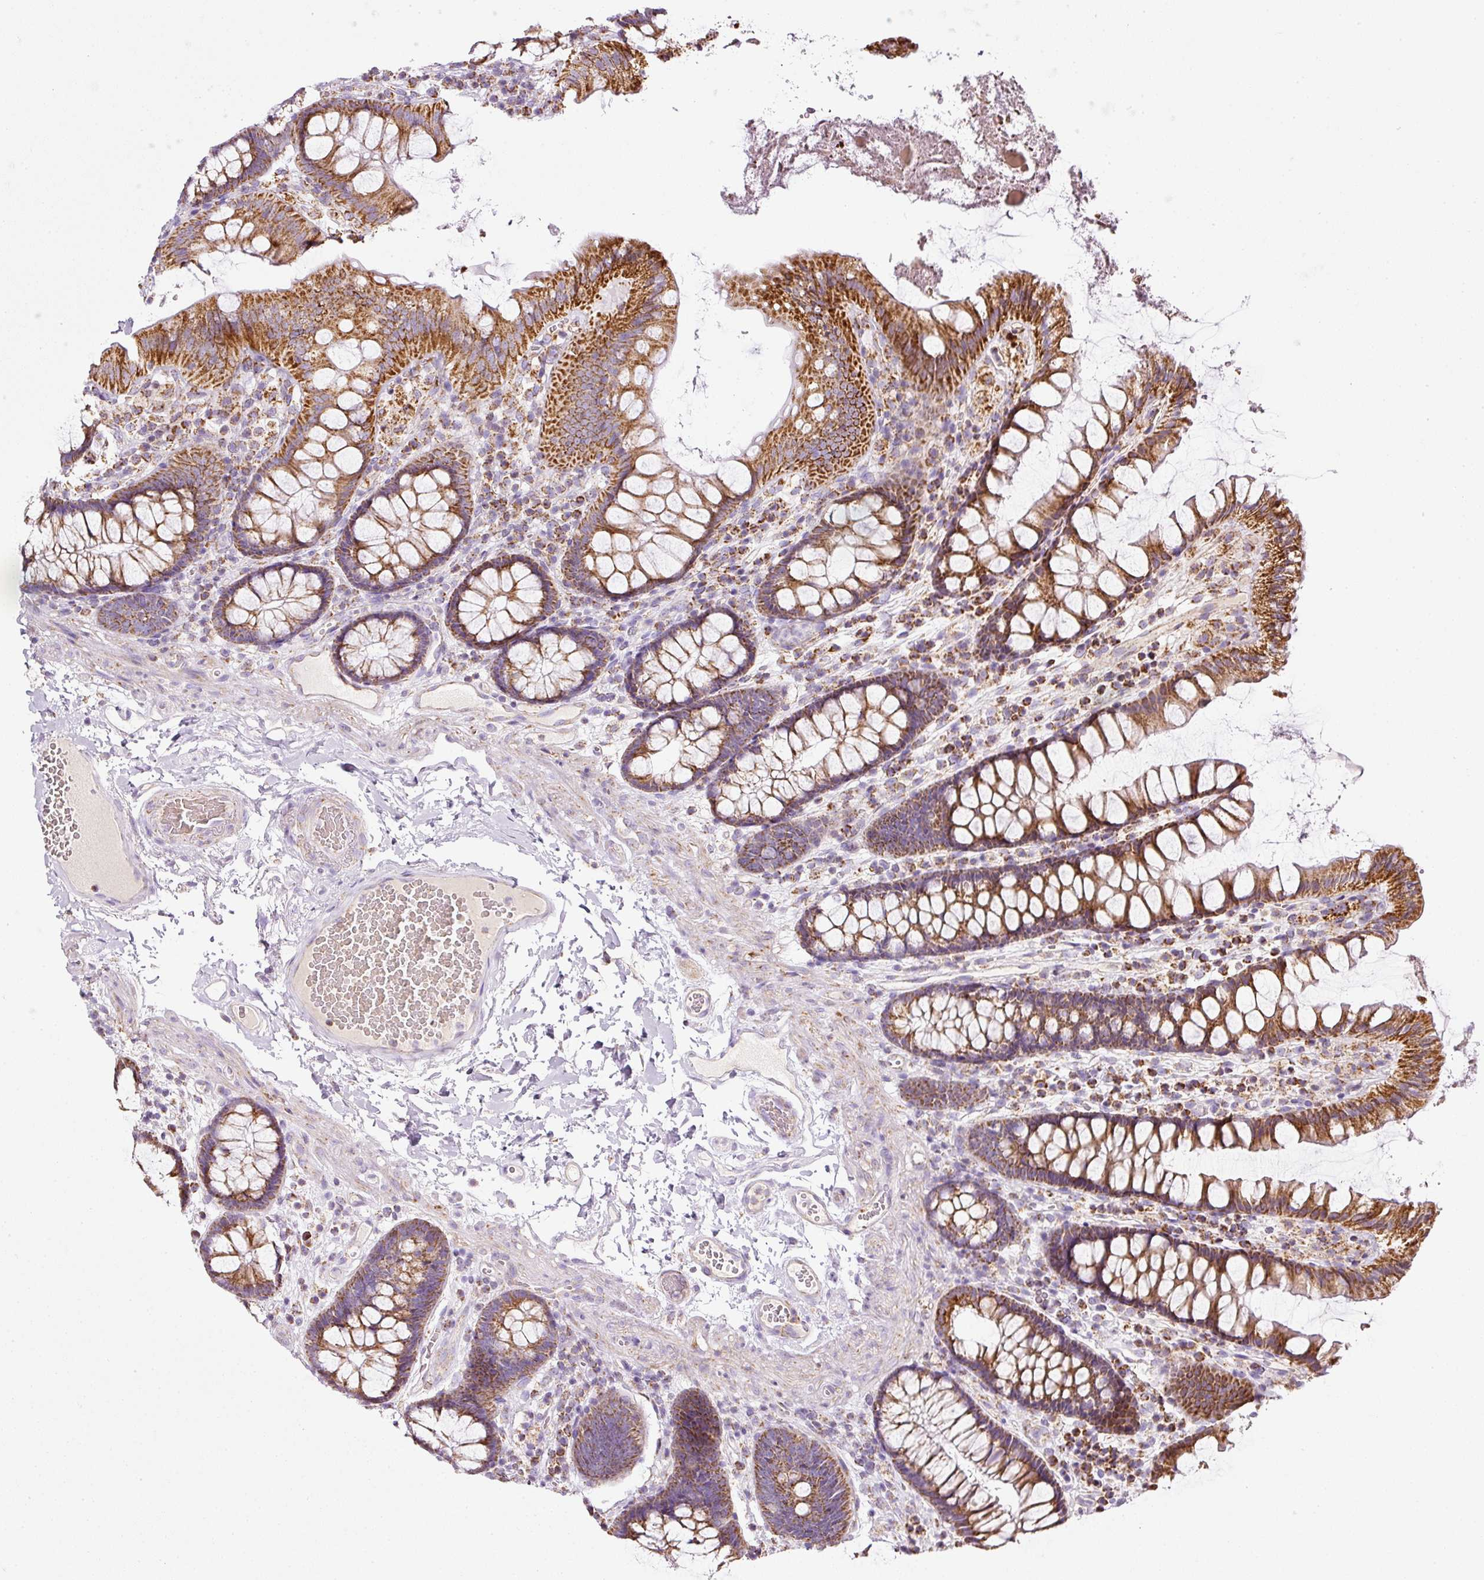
{"staining": {"intensity": "negative", "quantity": "none", "location": "none"}, "tissue": "colon", "cell_type": "Endothelial cells", "image_type": "normal", "snomed": [{"axis": "morphology", "description": "Normal tissue, NOS"}, {"axis": "topography", "description": "Colon"}], "caption": "The histopathology image reveals no staining of endothelial cells in unremarkable colon. The staining was performed using DAB to visualize the protein expression in brown, while the nuclei were stained in blue with hematoxylin (Magnification: 20x).", "gene": "SDHA", "patient": {"sex": "male", "age": 84}}